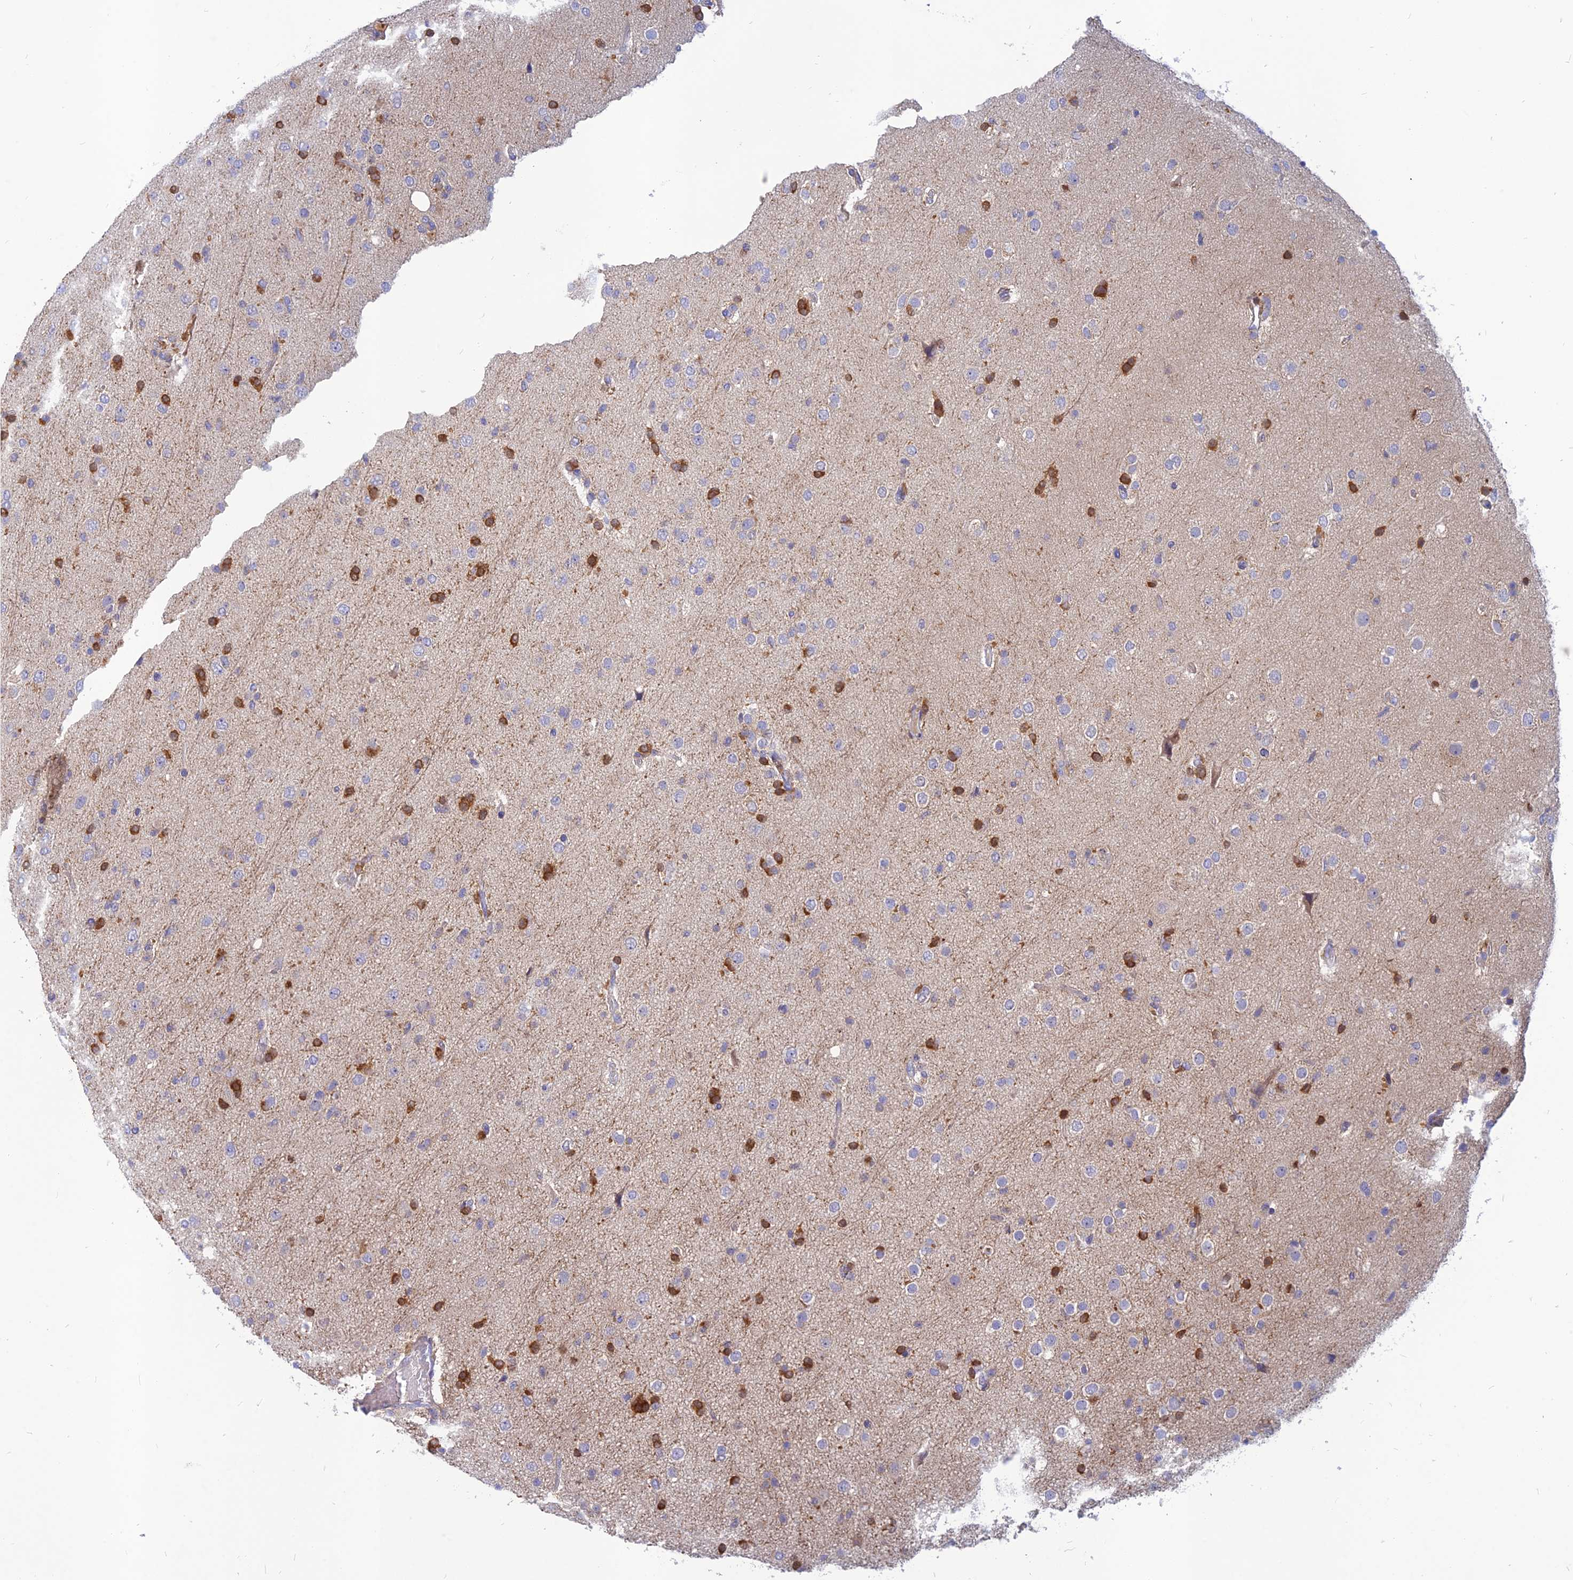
{"staining": {"intensity": "moderate", "quantity": "25%-75%", "location": "cytoplasmic/membranous"}, "tissue": "glioma", "cell_type": "Tumor cells", "image_type": "cancer", "snomed": [{"axis": "morphology", "description": "Glioma, malignant, Low grade"}, {"axis": "topography", "description": "Brain"}], "caption": "Immunohistochemical staining of malignant glioma (low-grade) exhibits medium levels of moderate cytoplasmic/membranous protein positivity in approximately 25%-75% of tumor cells.", "gene": "CACNA1B", "patient": {"sex": "male", "age": 65}}